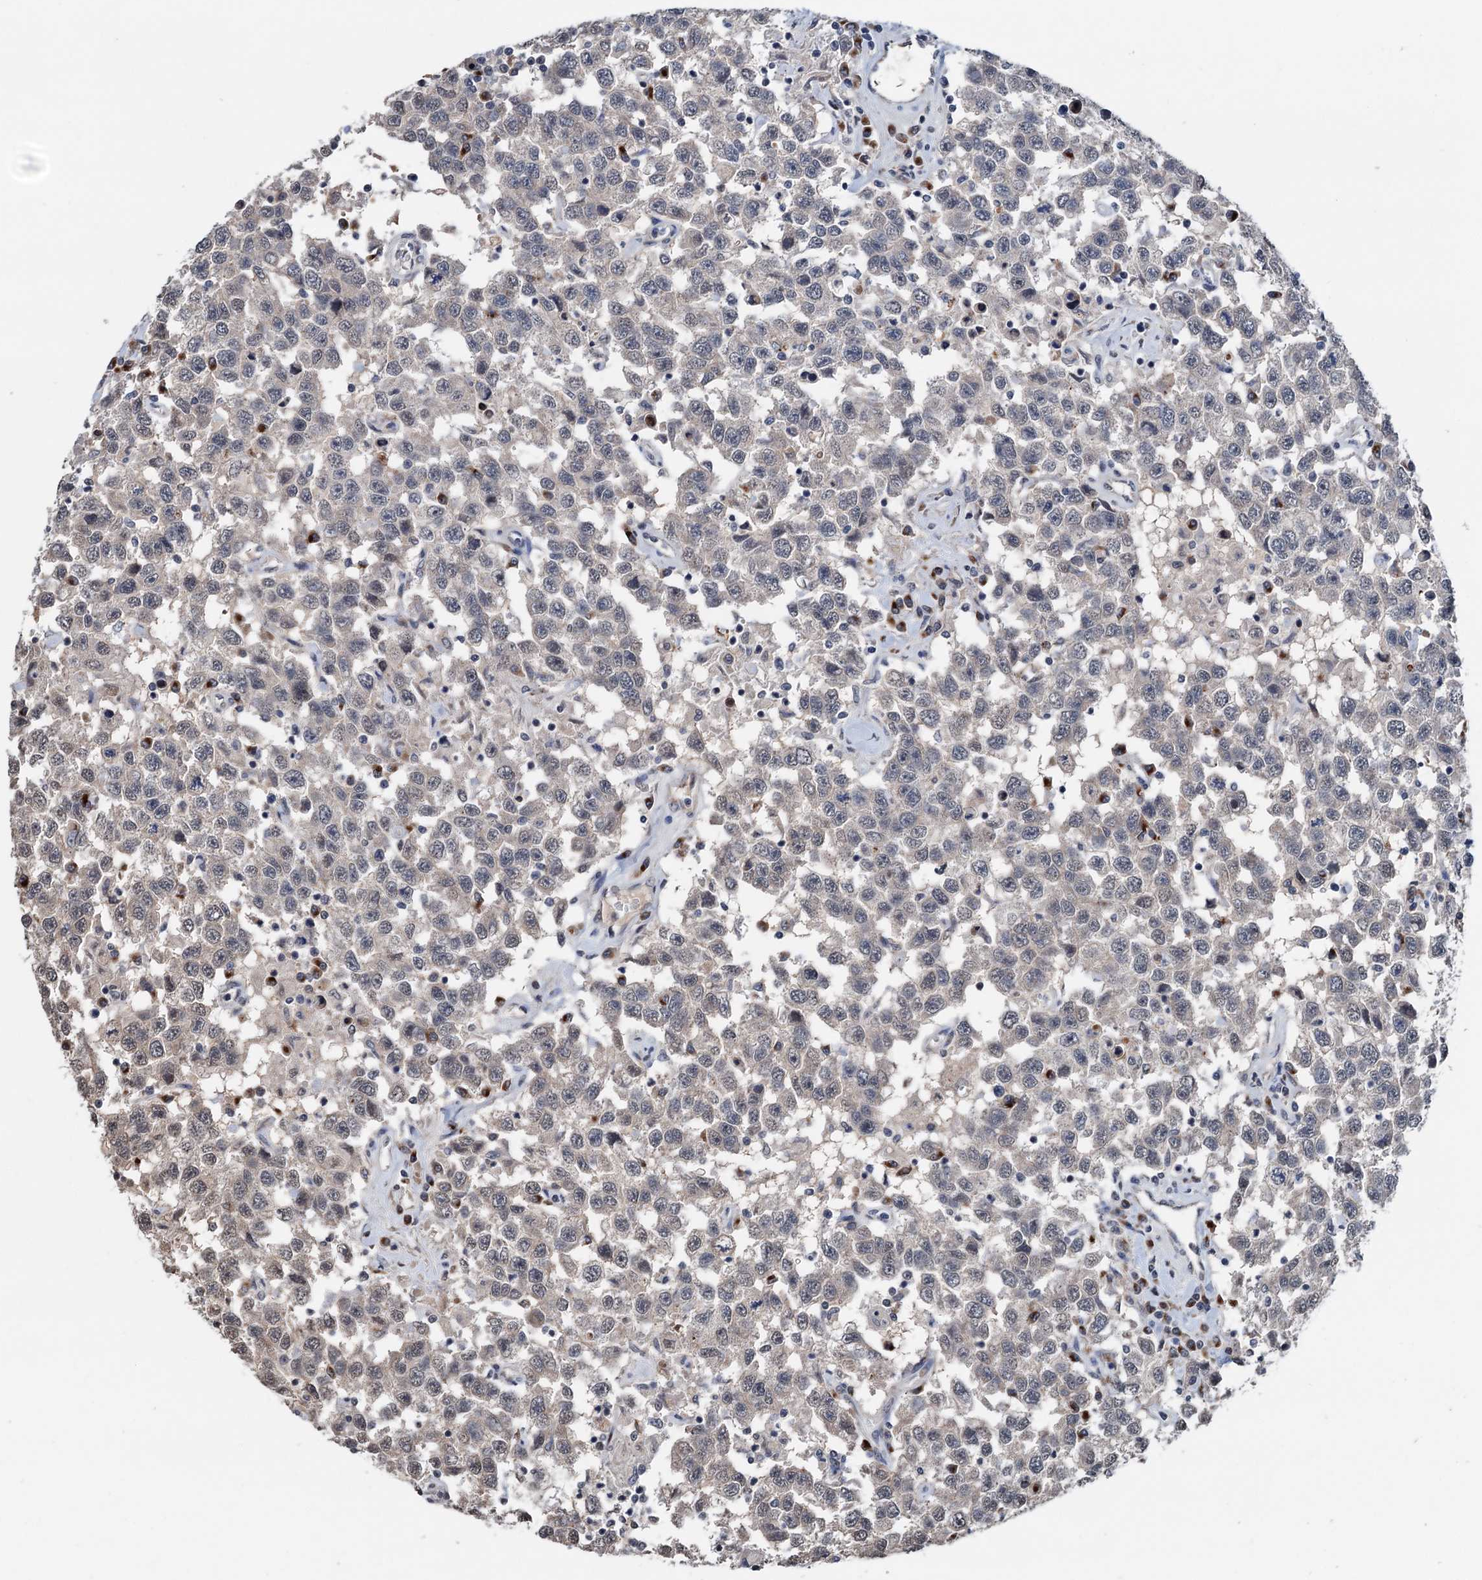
{"staining": {"intensity": "negative", "quantity": "none", "location": "none"}, "tissue": "testis cancer", "cell_type": "Tumor cells", "image_type": "cancer", "snomed": [{"axis": "morphology", "description": "Seminoma, NOS"}, {"axis": "topography", "description": "Testis"}], "caption": "Testis seminoma stained for a protein using immunohistochemistry demonstrates no positivity tumor cells.", "gene": "SHLD1", "patient": {"sex": "male", "age": 41}}